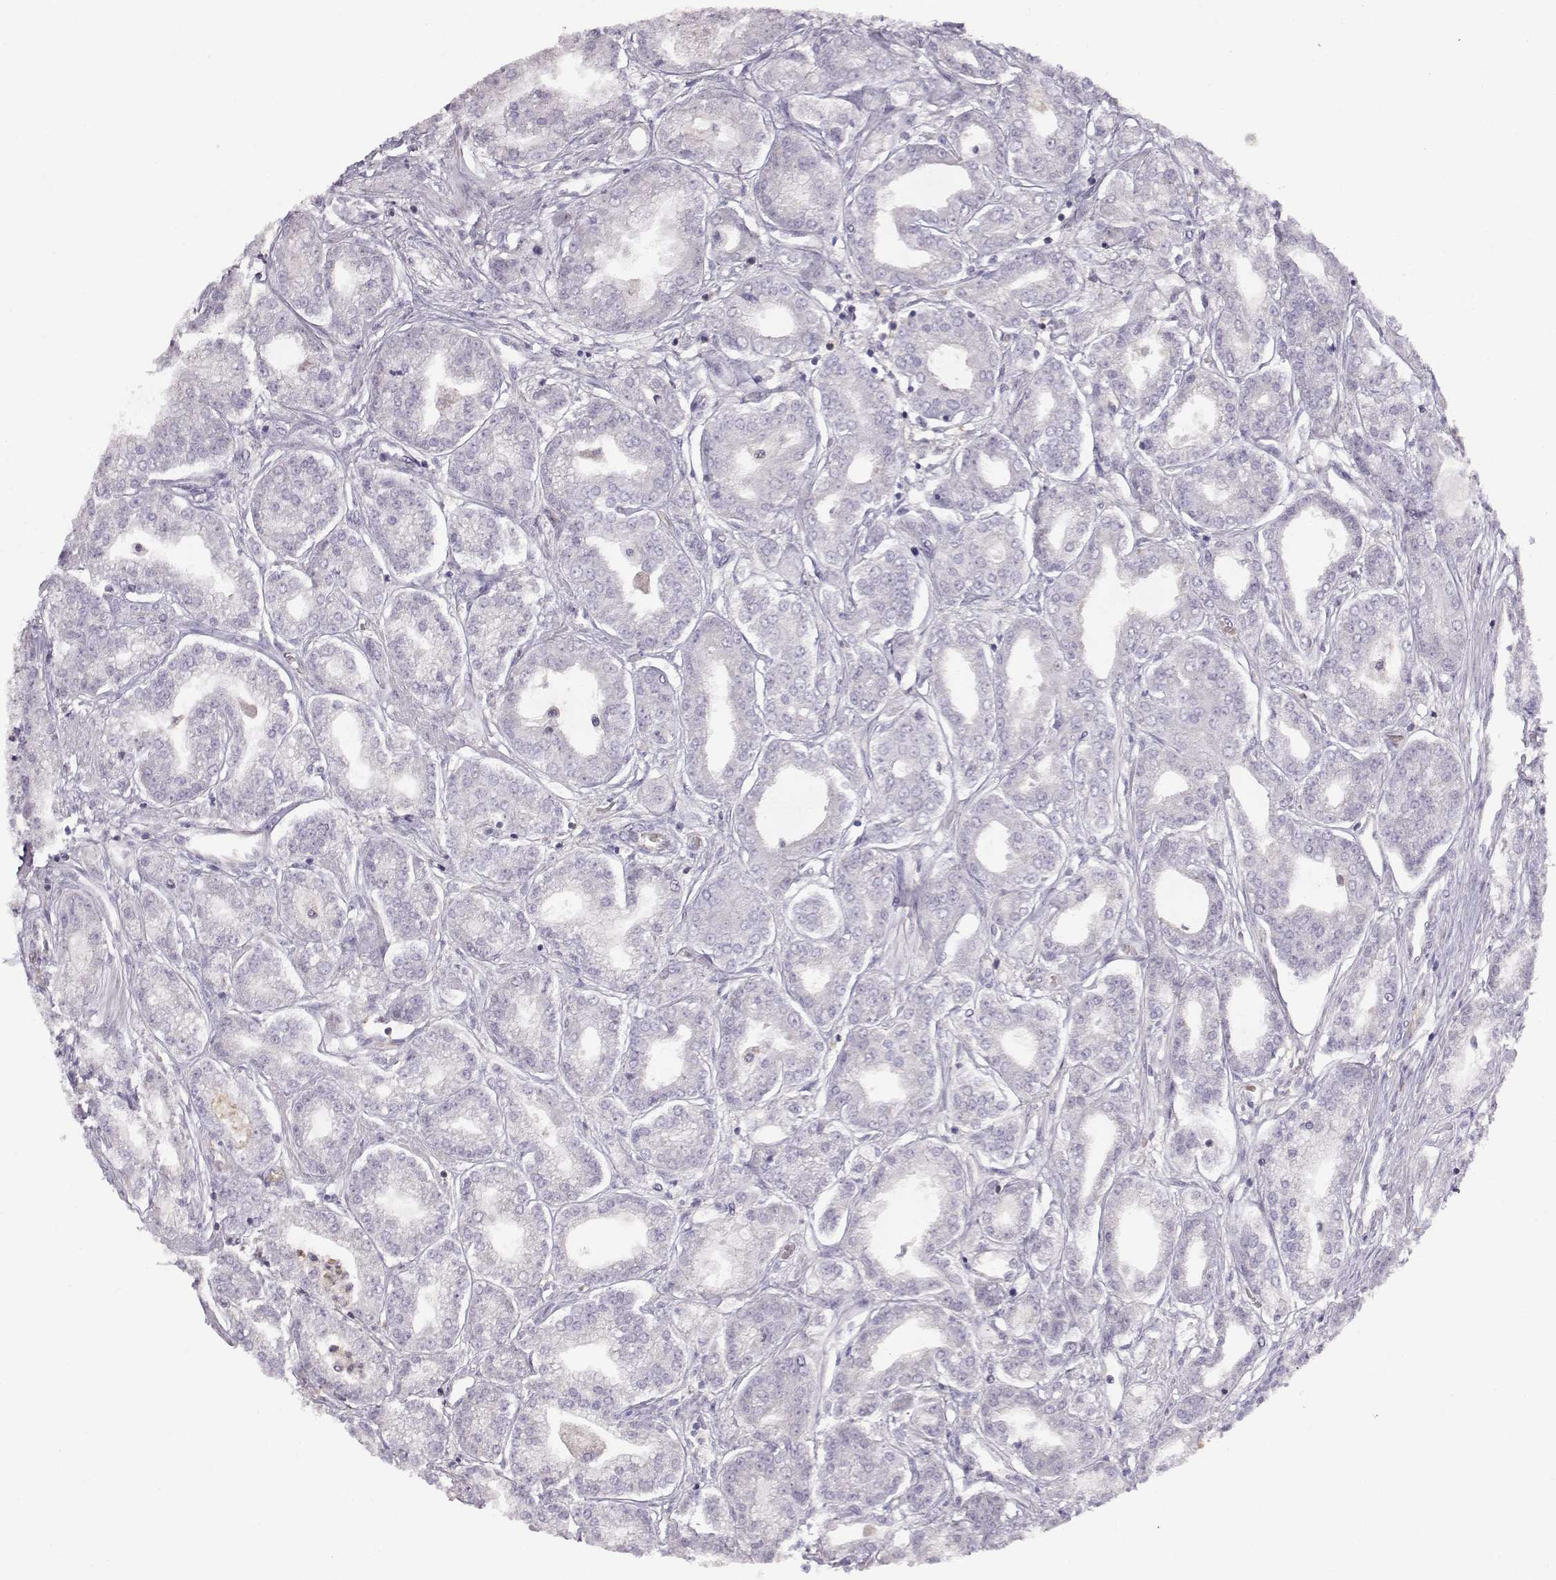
{"staining": {"intensity": "negative", "quantity": "none", "location": "none"}, "tissue": "prostate cancer", "cell_type": "Tumor cells", "image_type": "cancer", "snomed": [{"axis": "morphology", "description": "Adenocarcinoma, NOS"}, {"axis": "topography", "description": "Prostate"}], "caption": "This is an IHC photomicrograph of human prostate cancer. There is no positivity in tumor cells.", "gene": "PNP", "patient": {"sex": "male", "age": 71}}